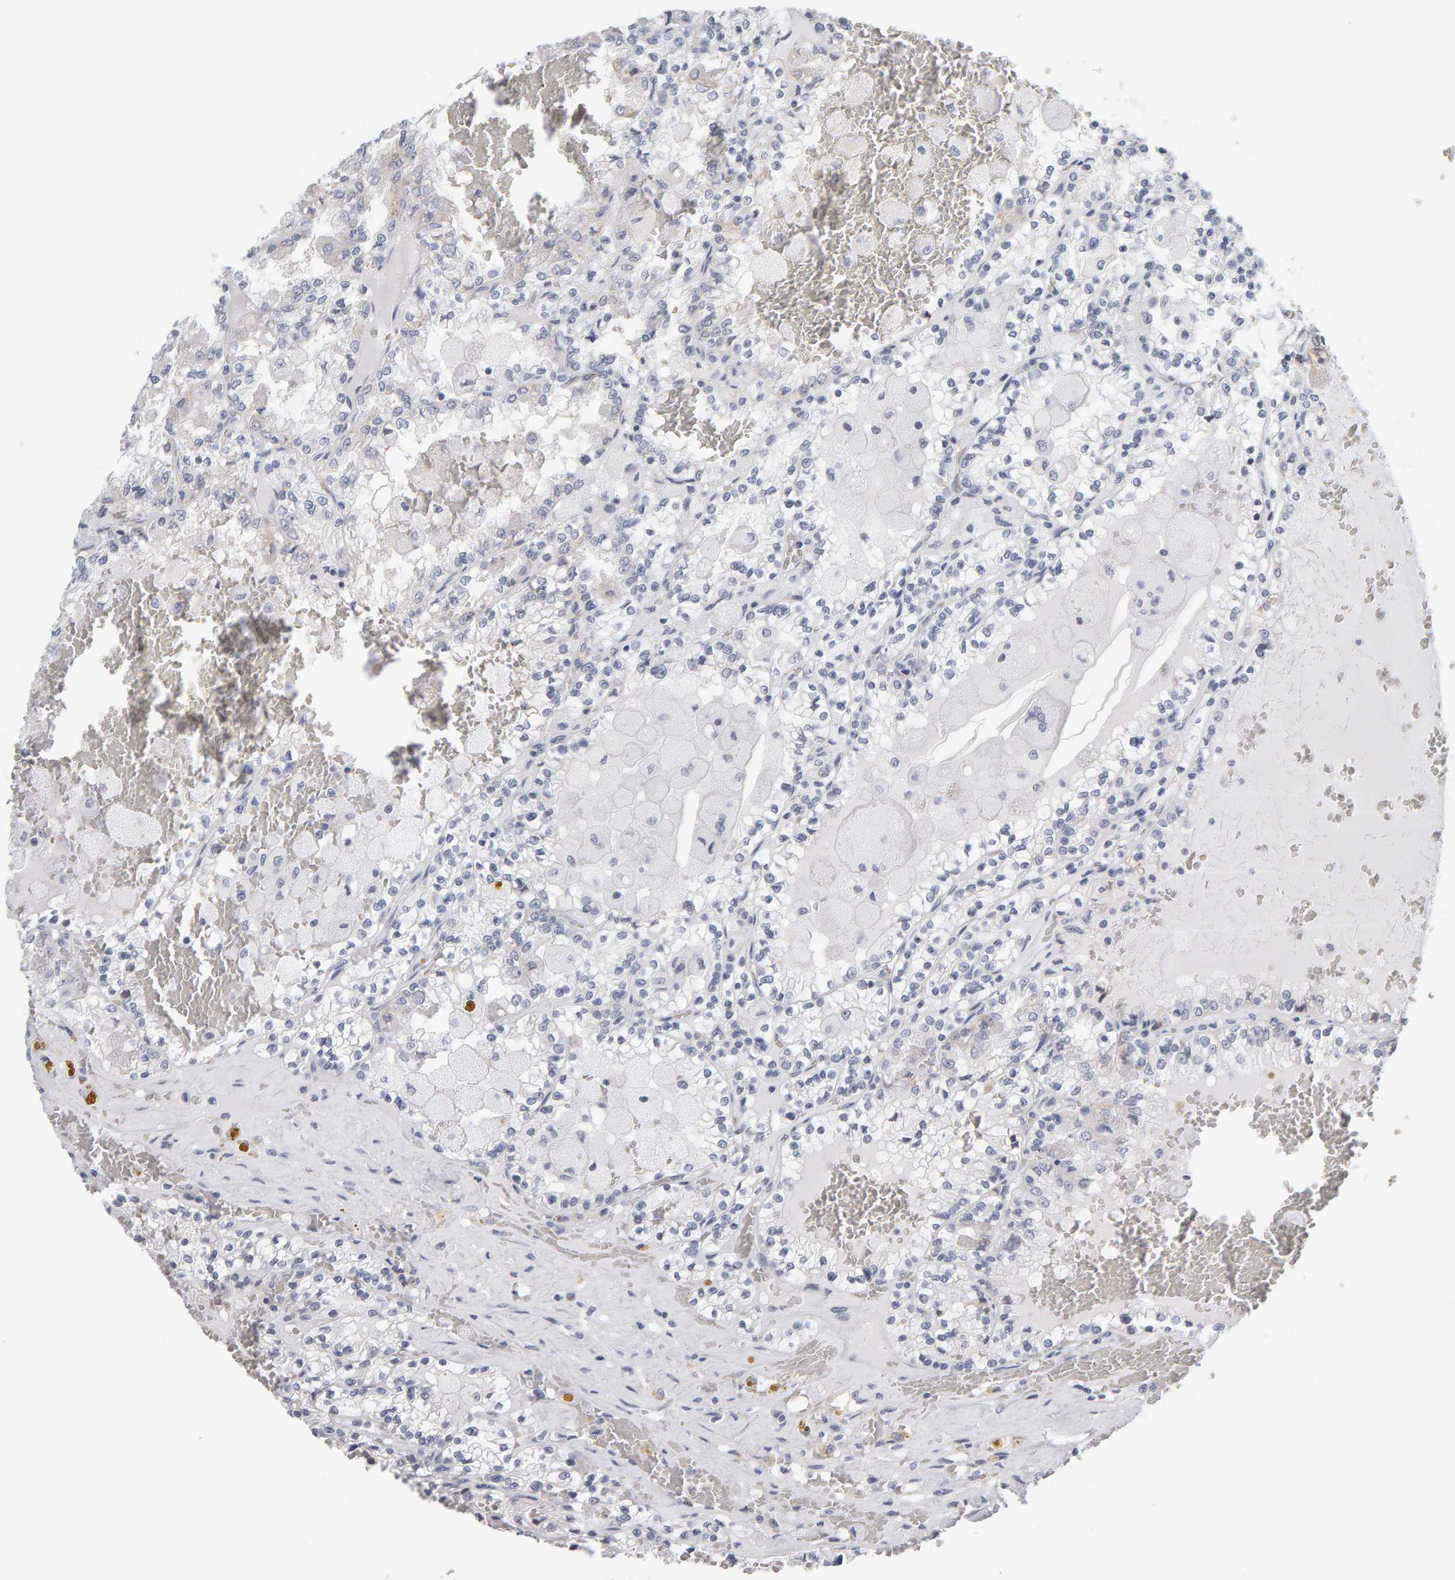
{"staining": {"intensity": "negative", "quantity": "none", "location": "none"}, "tissue": "renal cancer", "cell_type": "Tumor cells", "image_type": "cancer", "snomed": [{"axis": "morphology", "description": "Adenocarcinoma, NOS"}, {"axis": "topography", "description": "Kidney"}], "caption": "High power microscopy histopathology image of an immunohistochemistry micrograph of renal cancer, revealing no significant staining in tumor cells.", "gene": "CTH", "patient": {"sex": "female", "age": 56}}